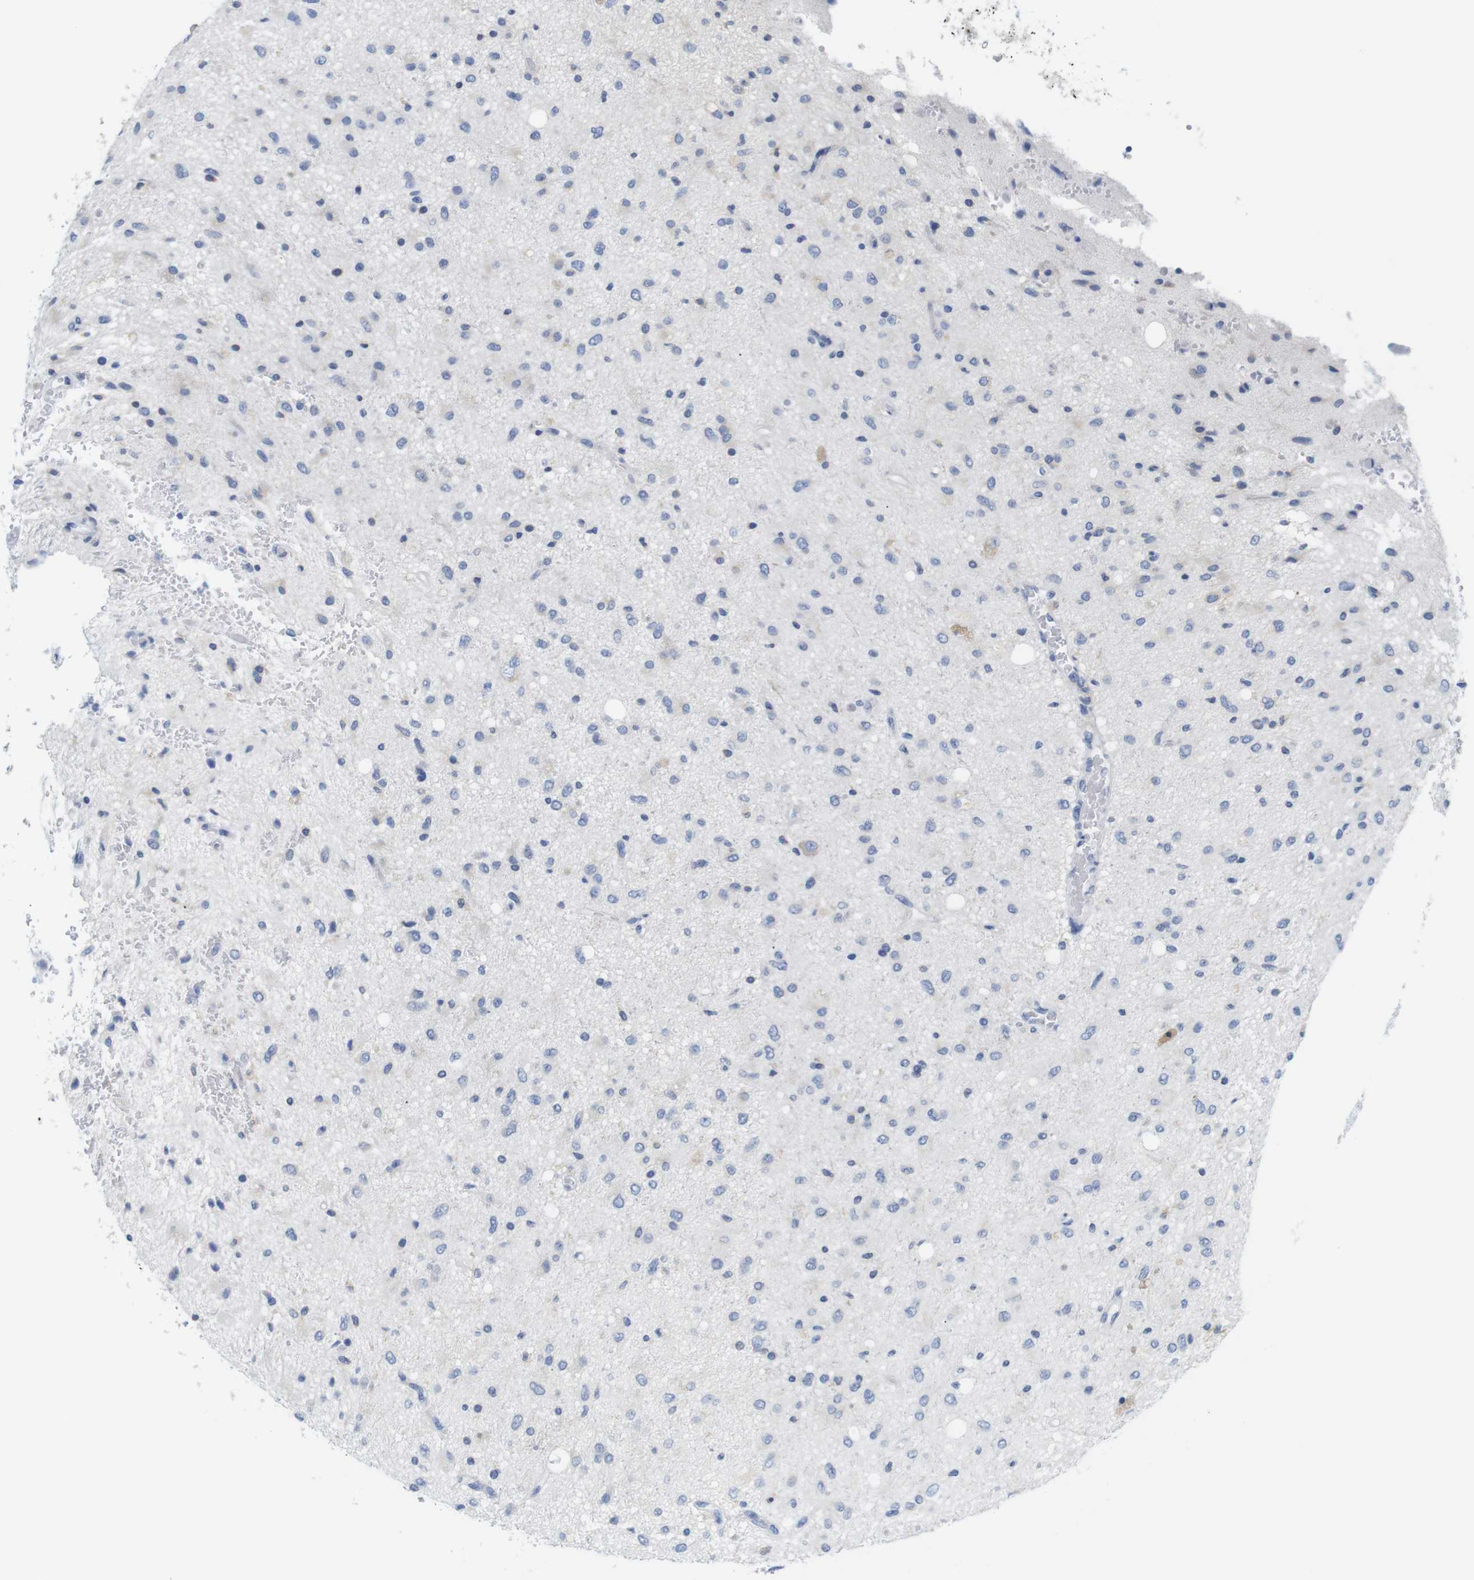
{"staining": {"intensity": "negative", "quantity": "none", "location": "none"}, "tissue": "glioma", "cell_type": "Tumor cells", "image_type": "cancer", "snomed": [{"axis": "morphology", "description": "Glioma, malignant, Low grade"}, {"axis": "topography", "description": "Brain"}], "caption": "A high-resolution histopathology image shows immunohistochemistry (IHC) staining of malignant glioma (low-grade), which reveals no significant positivity in tumor cells.", "gene": "NEBL", "patient": {"sex": "male", "age": 77}}